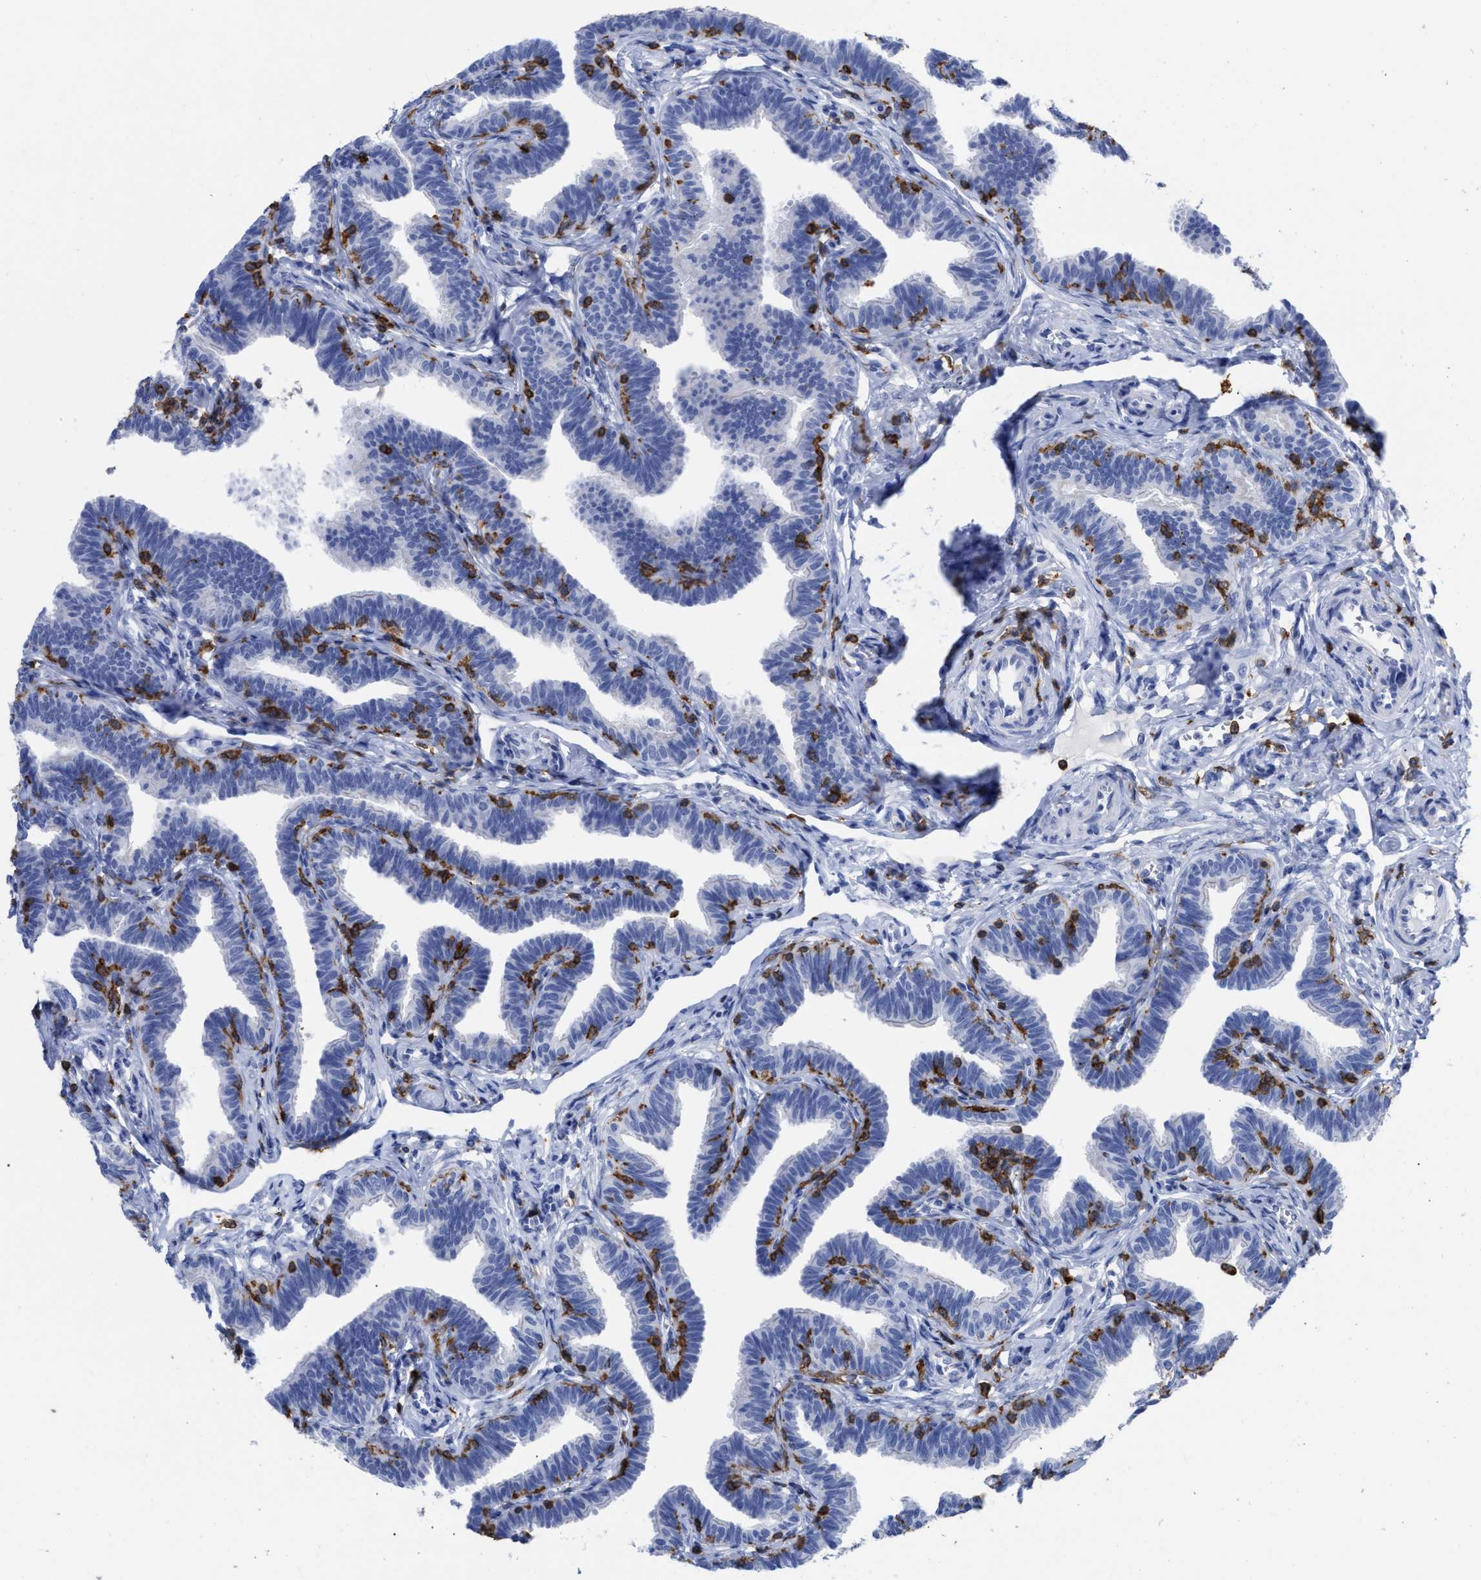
{"staining": {"intensity": "negative", "quantity": "none", "location": "none"}, "tissue": "fallopian tube", "cell_type": "Glandular cells", "image_type": "normal", "snomed": [{"axis": "morphology", "description": "Normal tissue, NOS"}, {"axis": "topography", "description": "Fallopian tube"}, {"axis": "topography", "description": "Ovary"}], "caption": "Immunohistochemical staining of benign fallopian tube shows no significant staining in glandular cells. (Stains: DAB immunohistochemistry (IHC) with hematoxylin counter stain, Microscopy: brightfield microscopy at high magnification).", "gene": "HCLS1", "patient": {"sex": "female", "age": 23}}